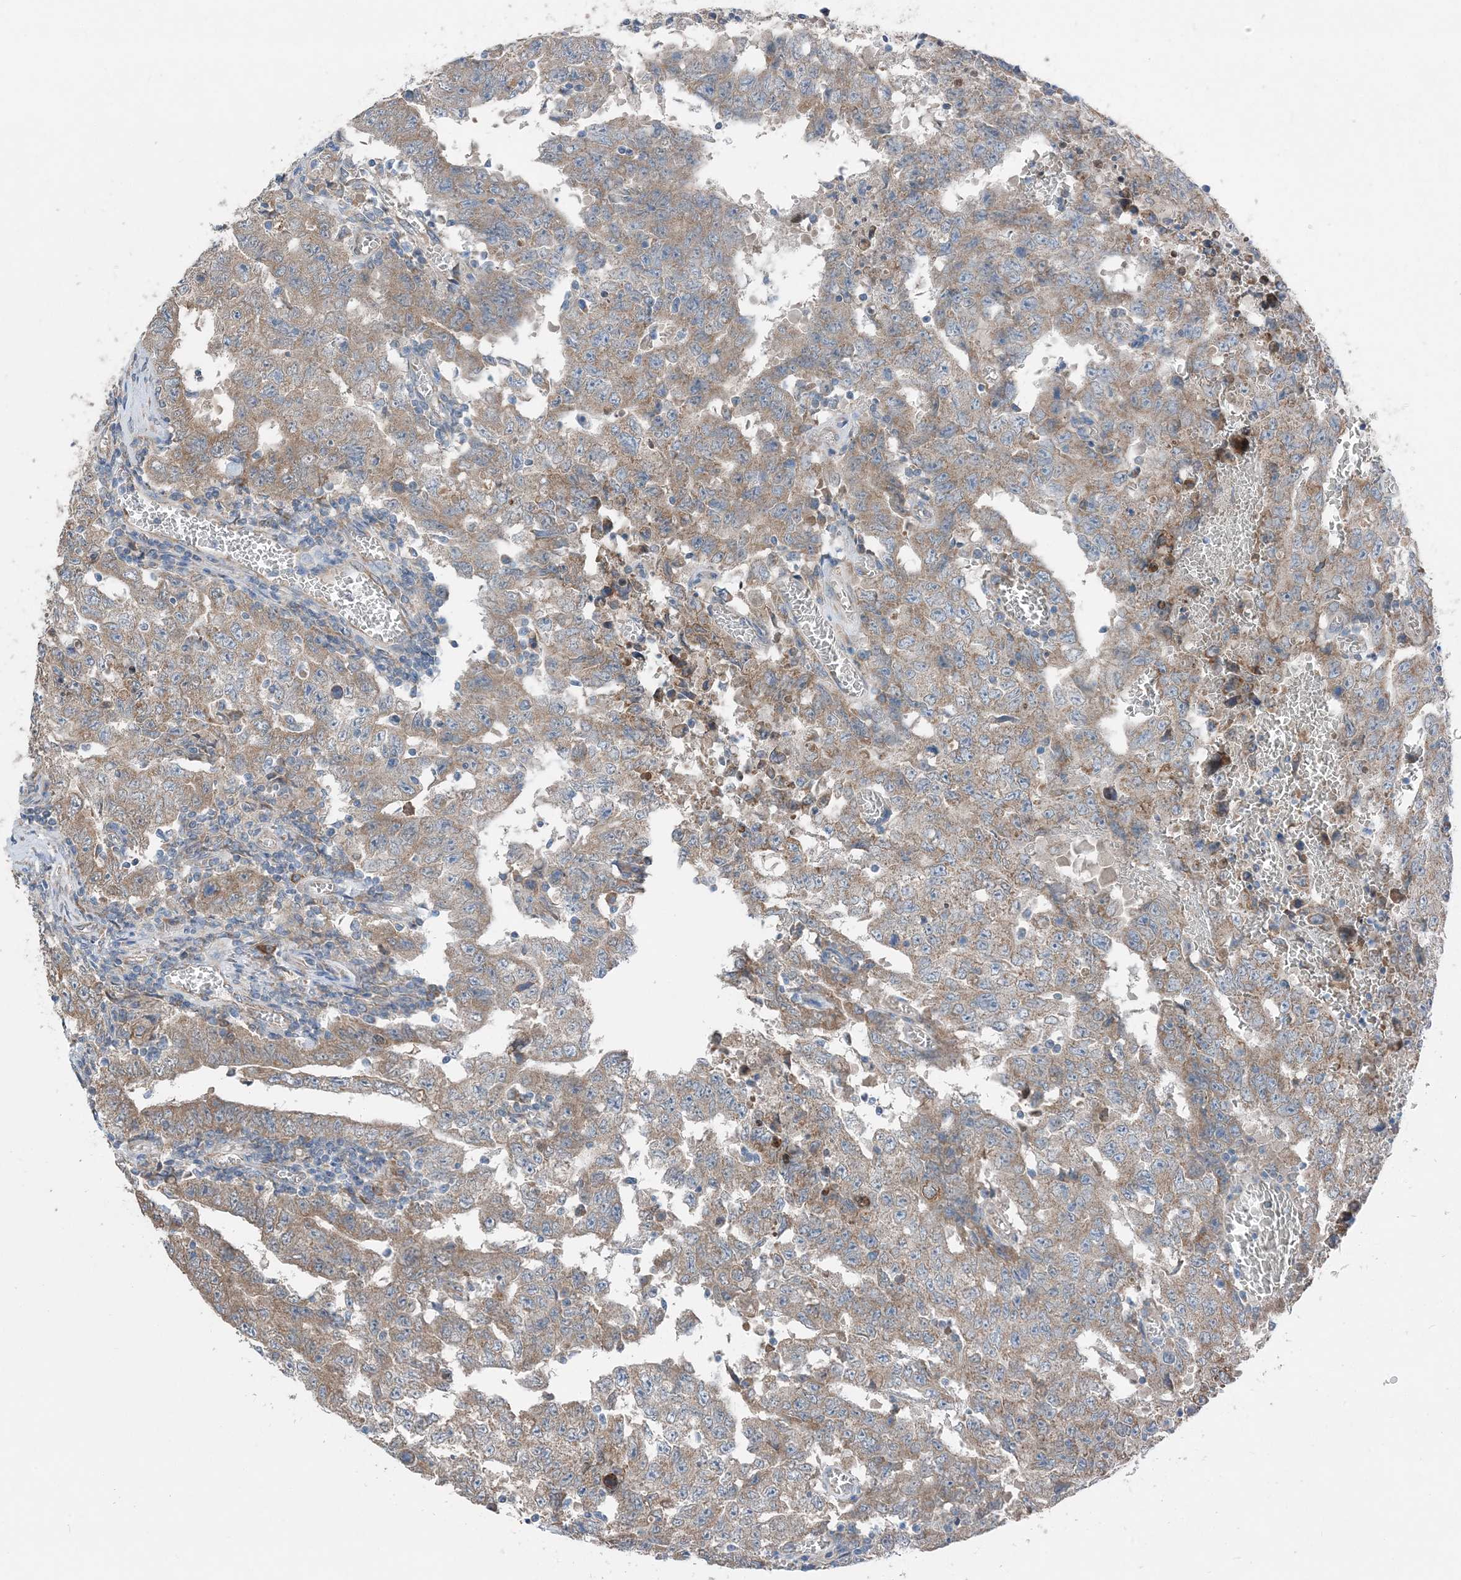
{"staining": {"intensity": "weak", "quantity": ">75%", "location": "cytoplasmic/membranous"}, "tissue": "testis cancer", "cell_type": "Tumor cells", "image_type": "cancer", "snomed": [{"axis": "morphology", "description": "Carcinoma, Embryonal, NOS"}, {"axis": "topography", "description": "Testis"}], "caption": "Immunohistochemistry (IHC) image of neoplastic tissue: testis embryonal carcinoma stained using IHC exhibits low levels of weak protein expression localized specifically in the cytoplasmic/membranous of tumor cells, appearing as a cytoplasmic/membranous brown color.", "gene": "DHX30", "patient": {"sex": "male", "age": 26}}